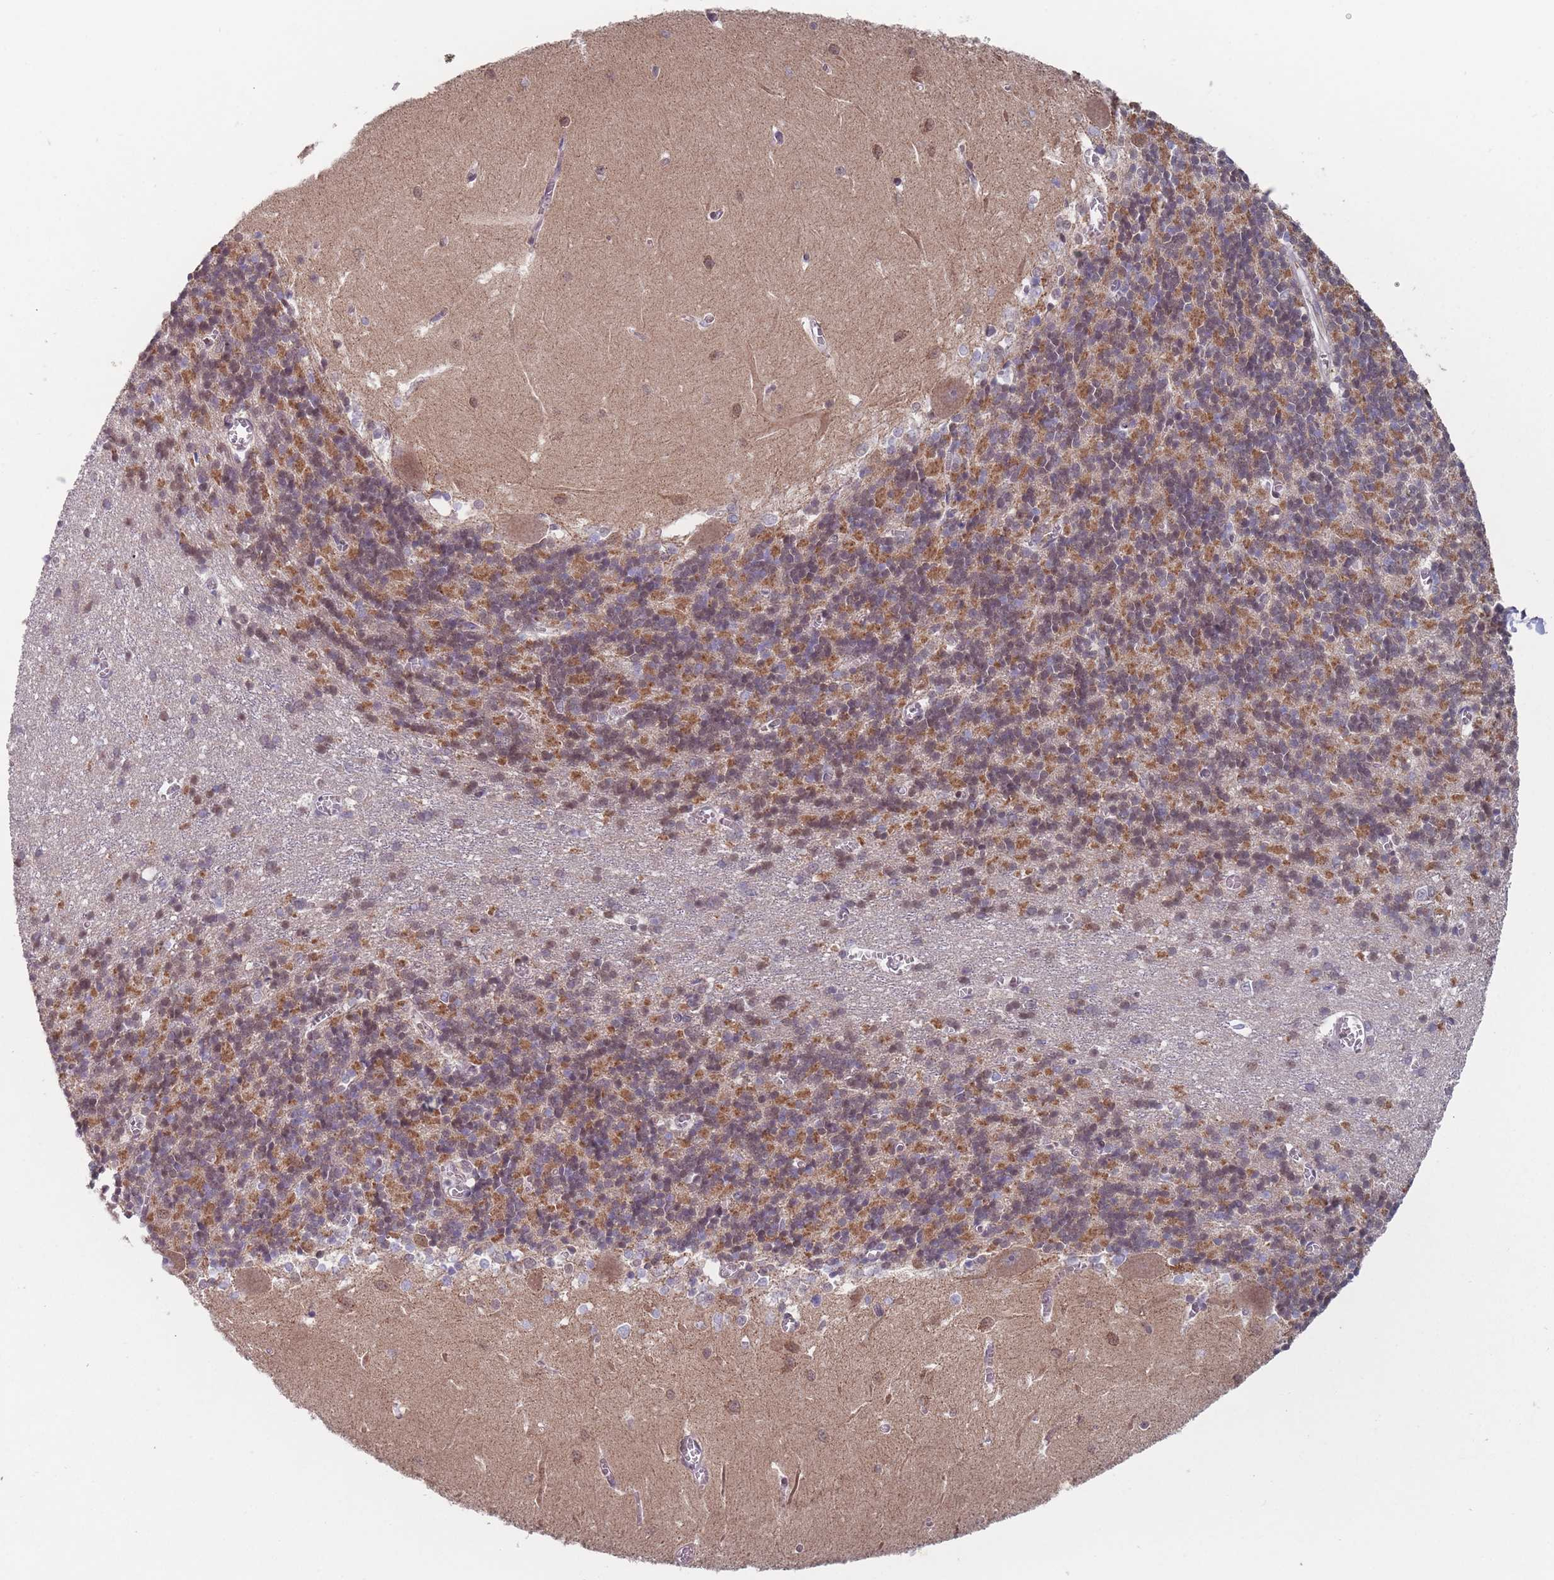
{"staining": {"intensity": "moderate", "quantity": "25%-75%", "location": "cytoplasmic/membranous"}, "tissue": "cerebellum", "cell_type": "Cells in granular layer", "image_type": "normal", "snomed": [{"axis": "morphology", "description": "Normal tissue, NOS"}, {"axis": "topography", "description": "Cerebellum"}], "caption": "Immunohistochemistry (IHC) image of normal cerebellum: cerebellum stained using immunohistochemistry (IHC) shows medium levels of moderate protein expression localized specifically in the cytoplasmic/membranous of cells in granular layer, appearing as a cytoplasmic/membranous brown color.", "gene": "PEX7", "patient": {"sex": "male", "age": 37}}